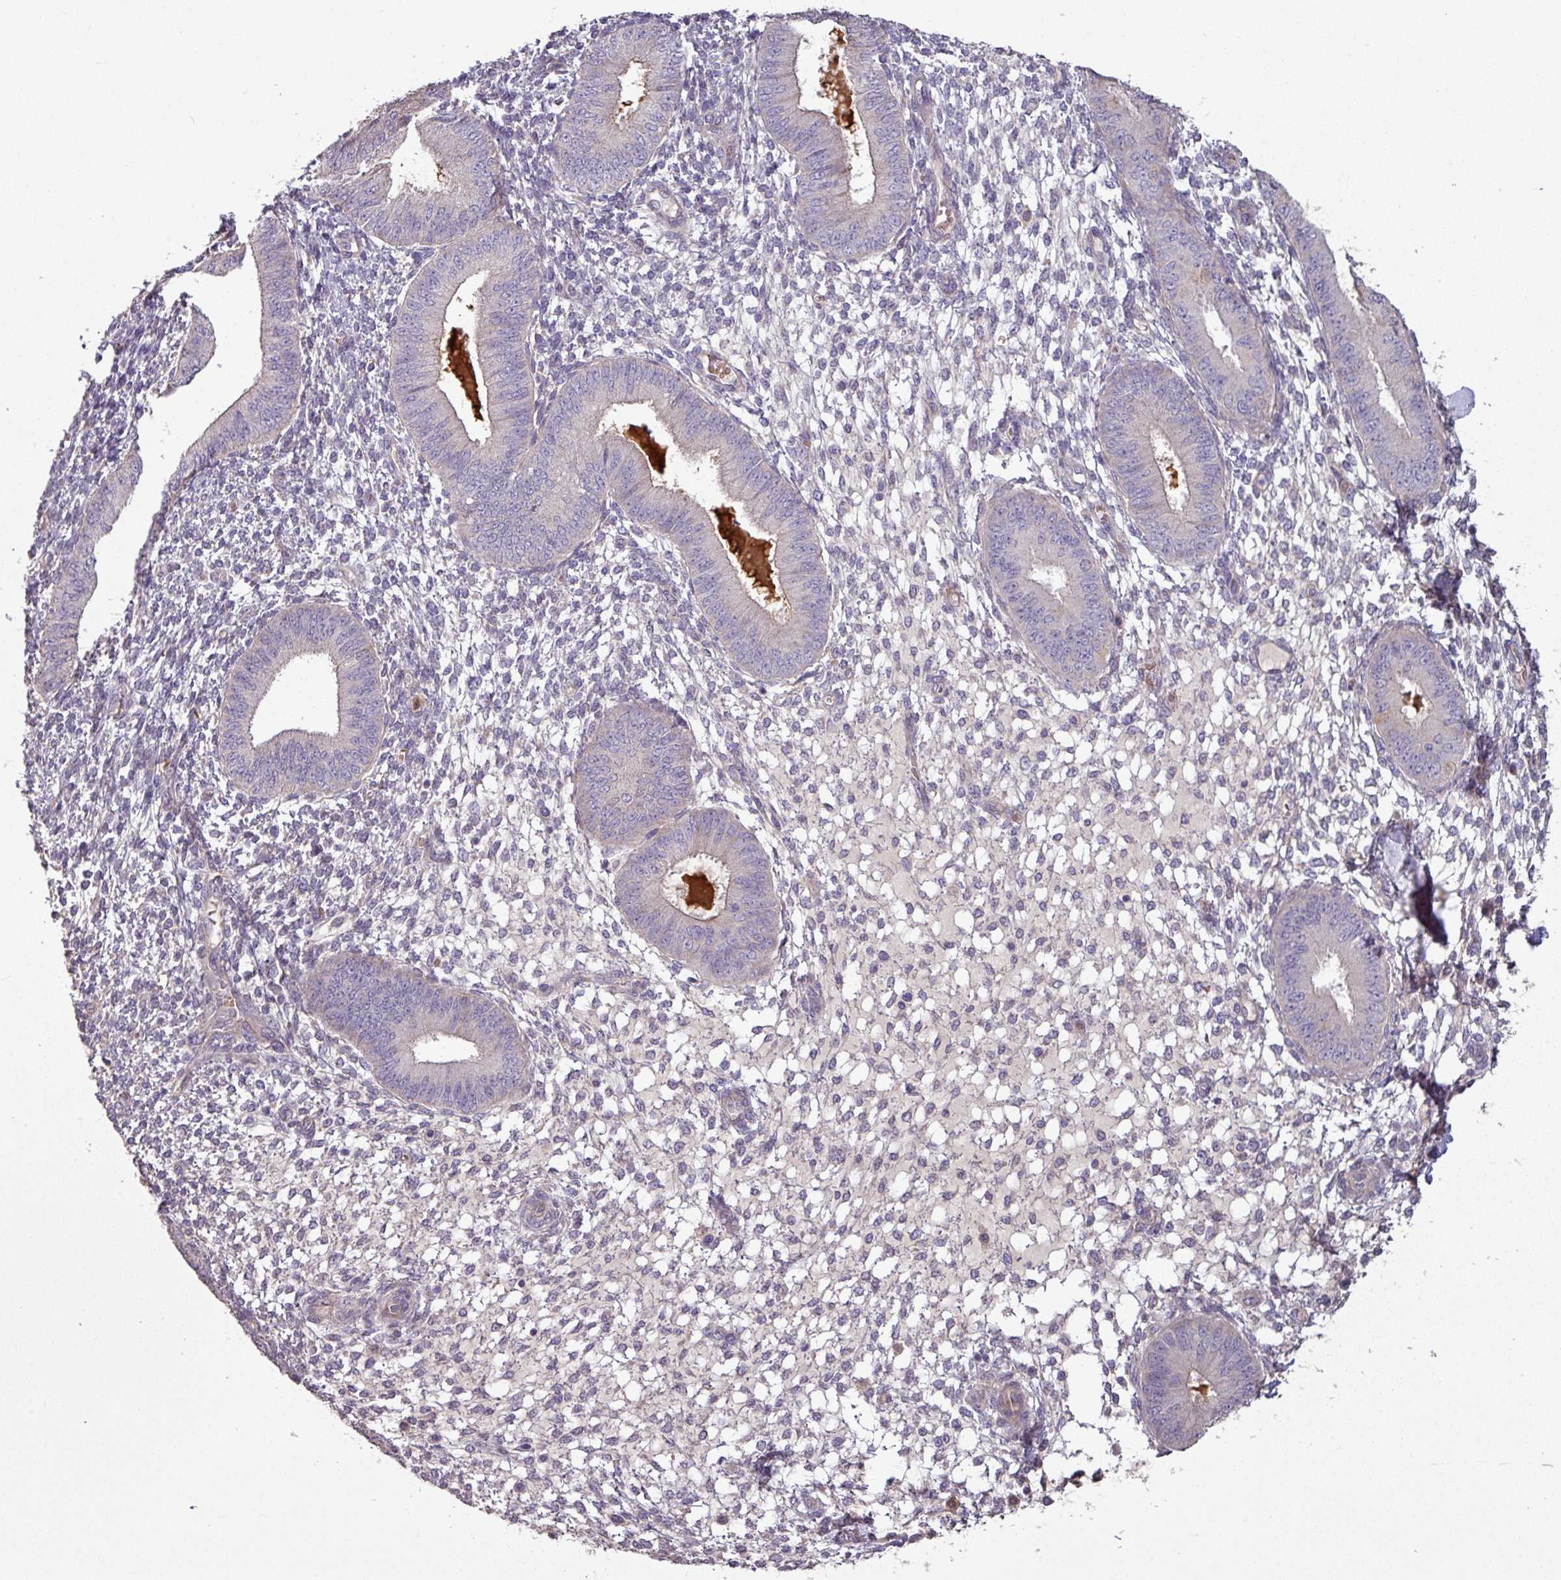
{"staining": {"intensity": "negative", "quantity": "none", "location": "none"}, "tissue": "endometrium", "cell_type": "Cells in endometrial stroma", "image_type": "normal", "snomed": [{"axis": "morphology", "description": "Normal tissue, NOS"}, {"axis": "topography", "description": "Endometrium"}], "caption": "Histopathology image shows no protein positivity in cells in endometrial stroma of unremarkable endometrium.", "gene": "NHSL2", "patient": {"sex": "female", "age": 49}}